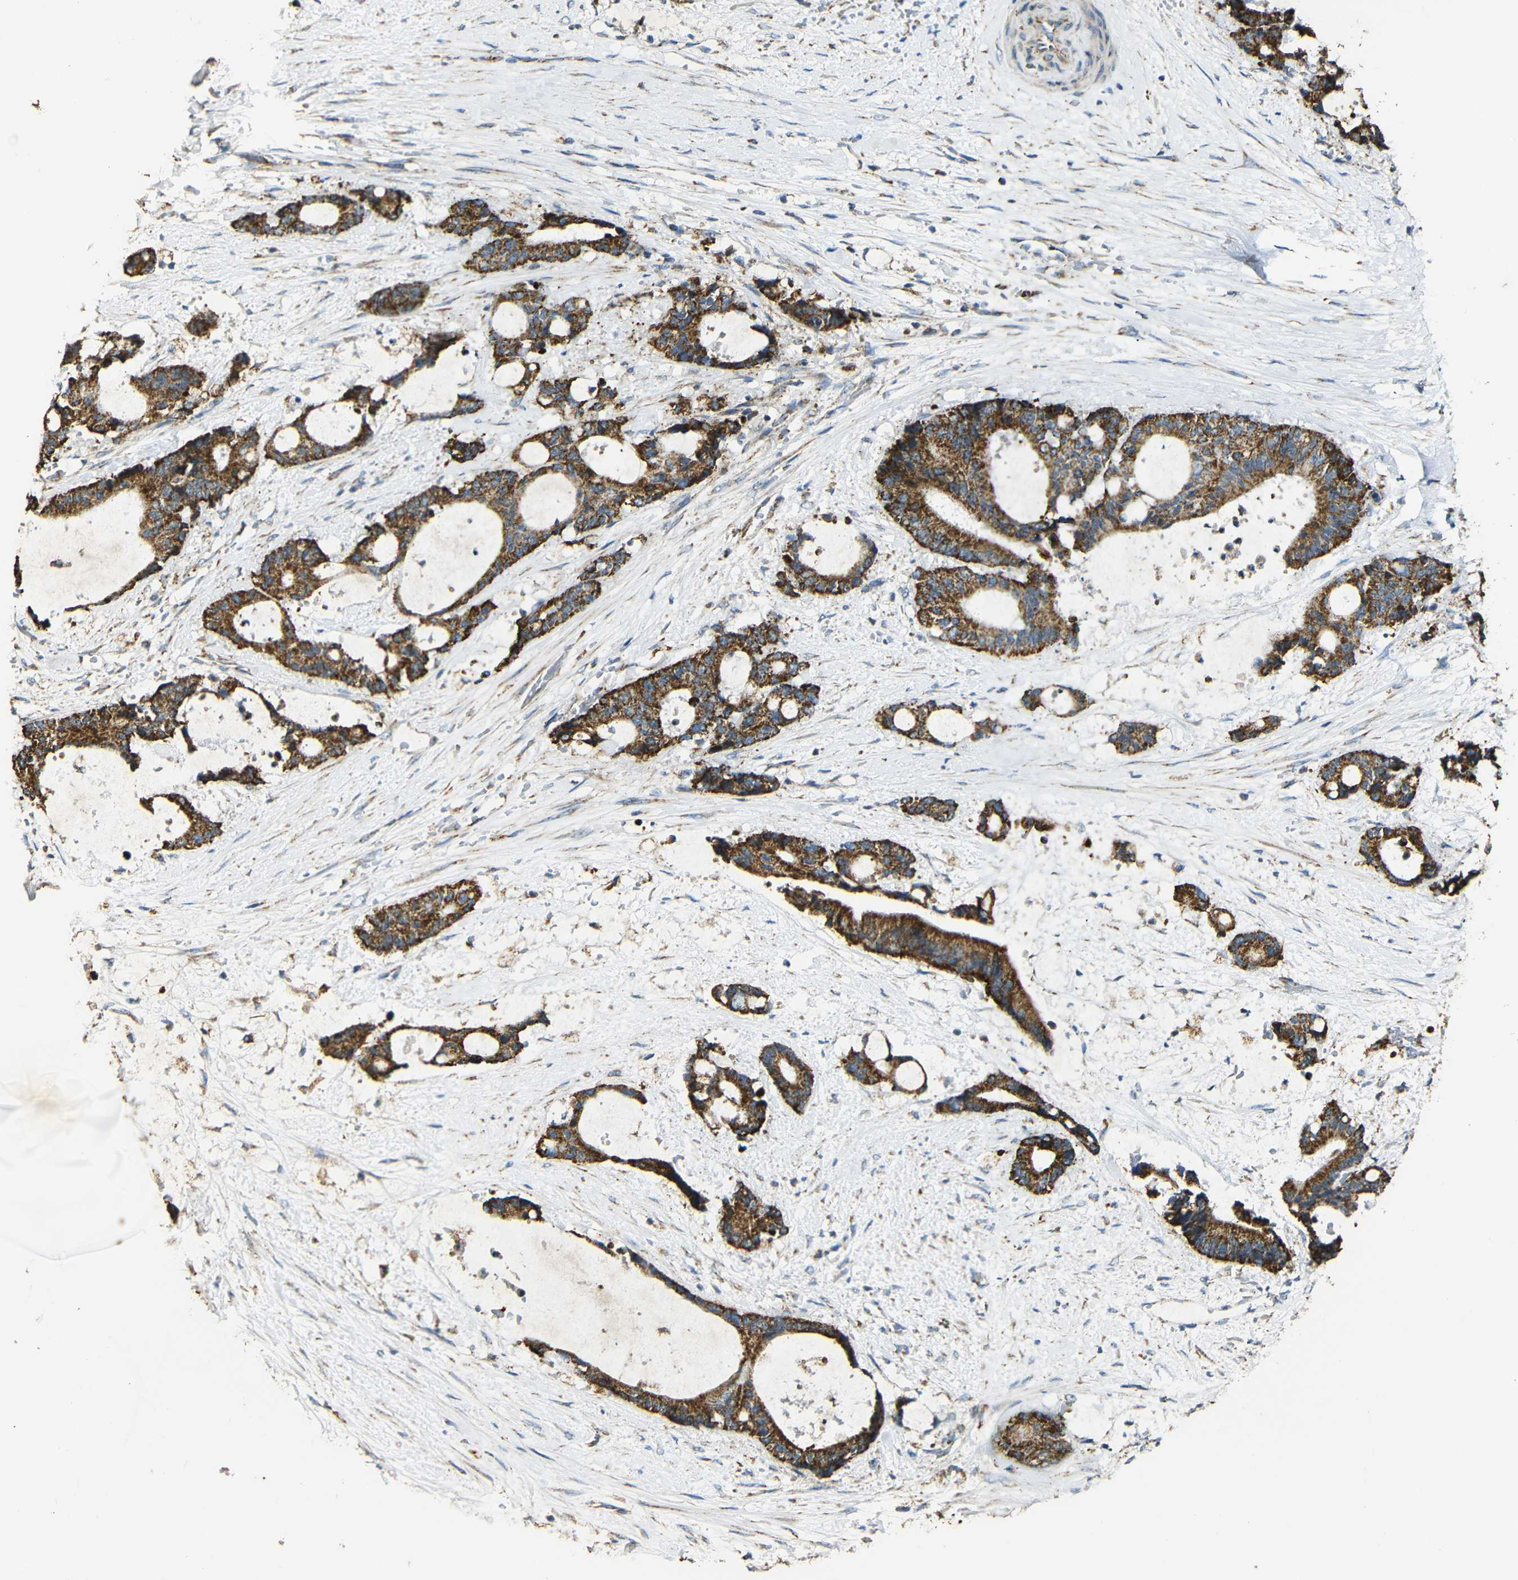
{"staining": {"intensity": "strong", "quantity": ">75%", "location": "cytoplasmic/membranous"}, "tissue": "liver cancer", "cell_type": "Tumor cells", "image_type": "cancer", "snomed": [{"axis": "morphology", "description": "Normal tissue, NOS"}, {"axis": "morphology", "description": "Cholangiocarcinoma"}, {"axis": "topography", "description": "Liver"}, {"axis": "topography", "description": "Peripheral nerve tissue"}], "caption": "Cholangiocarcinoma (liver) stained with a protein marker shows strong staining in tumor cells.", "gene": "NR3C2", "patient": {"sex": "female", "age": 73}}